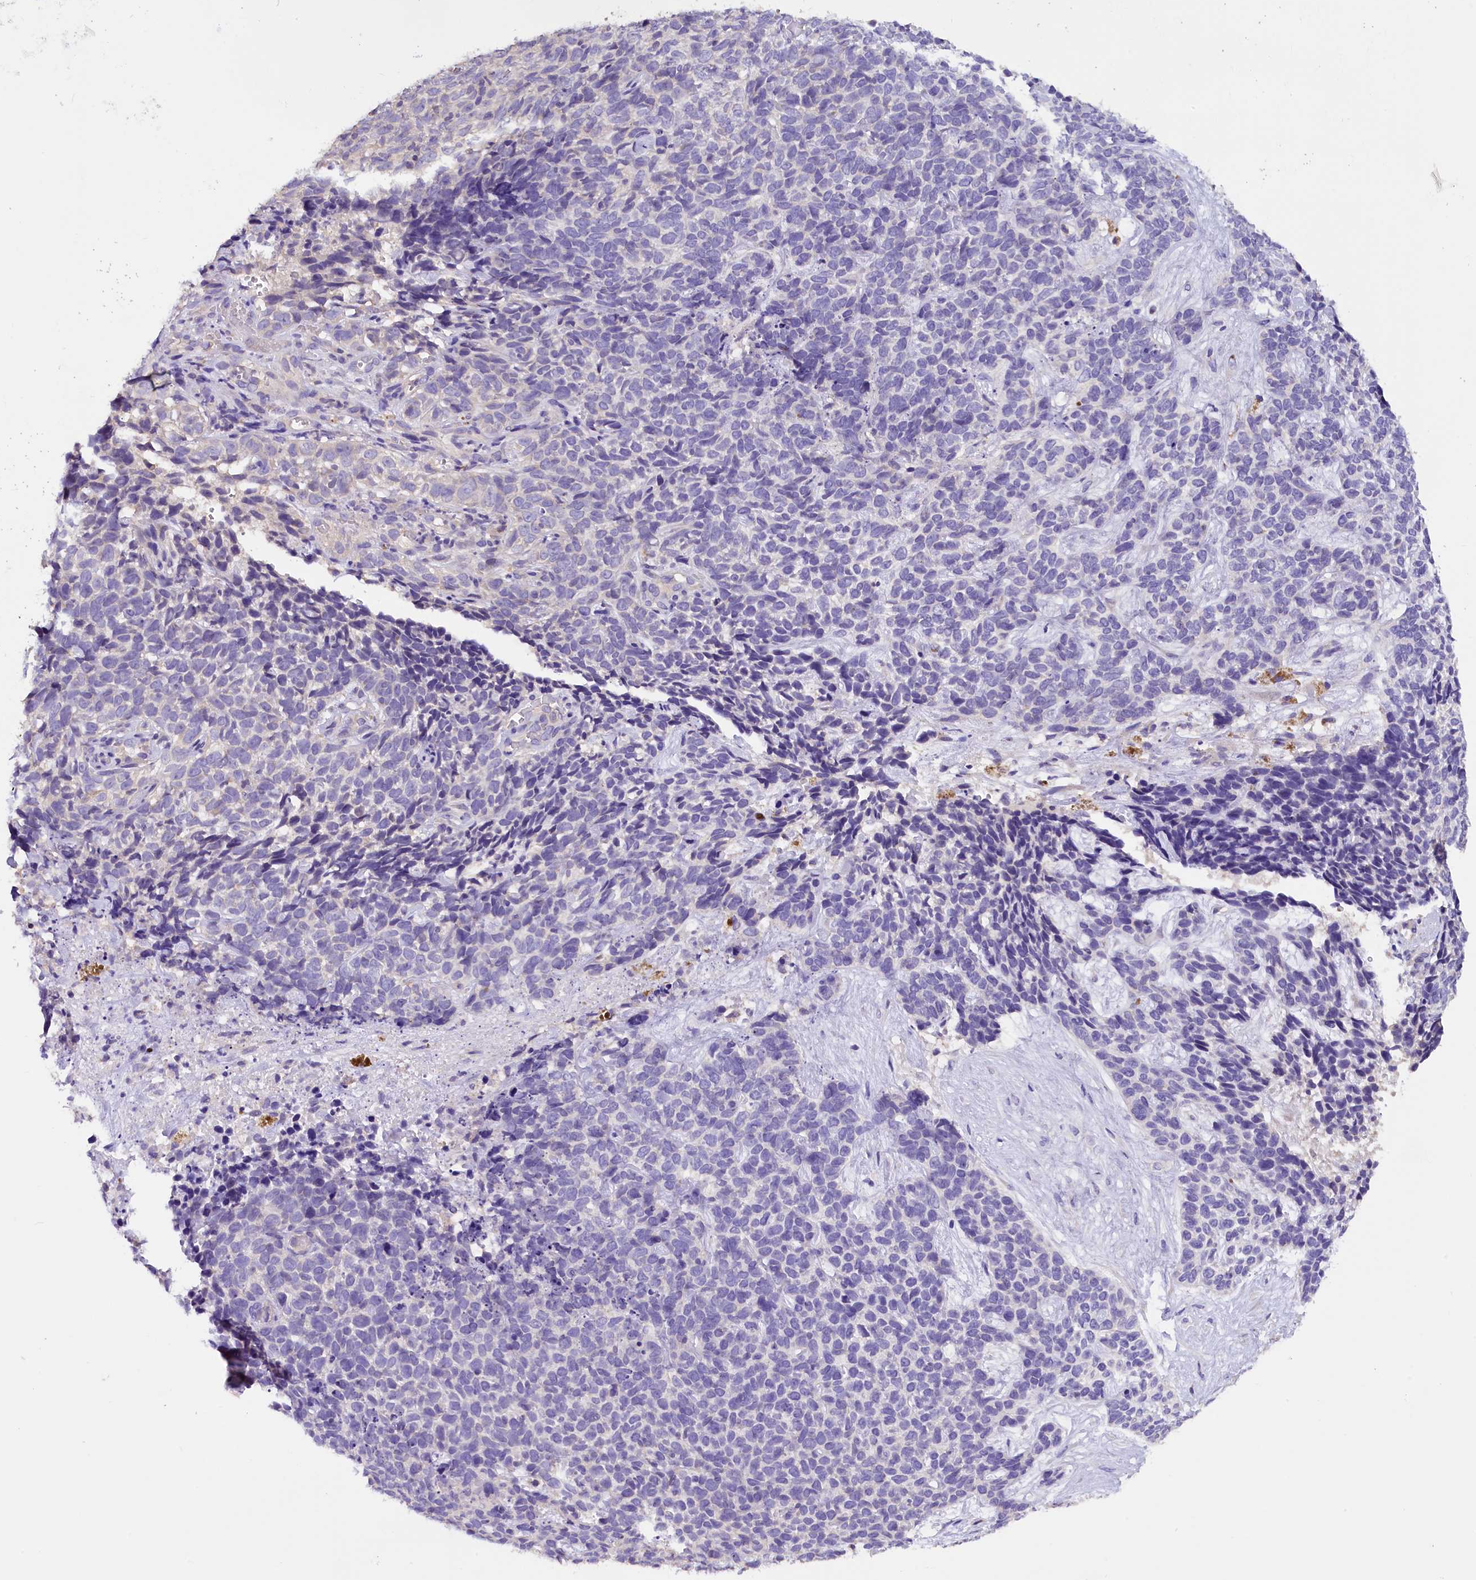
{"staining": {"intensity": "negative", "quantity": "none", "location": "none"}, "tissue": "skin cancer", "cell_type": "Tumor cells", "image_type": "cancer", "snomed": [{"axis": "morphology", "description": "Basal cell carcinoma"}, {"axis": "topography", "description": "Skin"}], "caption": "This photomicrograph is of skin cancer (basal cell carcinoma) stained with immunohistochemistry (IHC) to label a protein in brown with the nuclei are counter-stained blue. There is no positivity in tumor cells.", "gene": "AP3B2", "patient": {"sex": "female", "age": 84}}